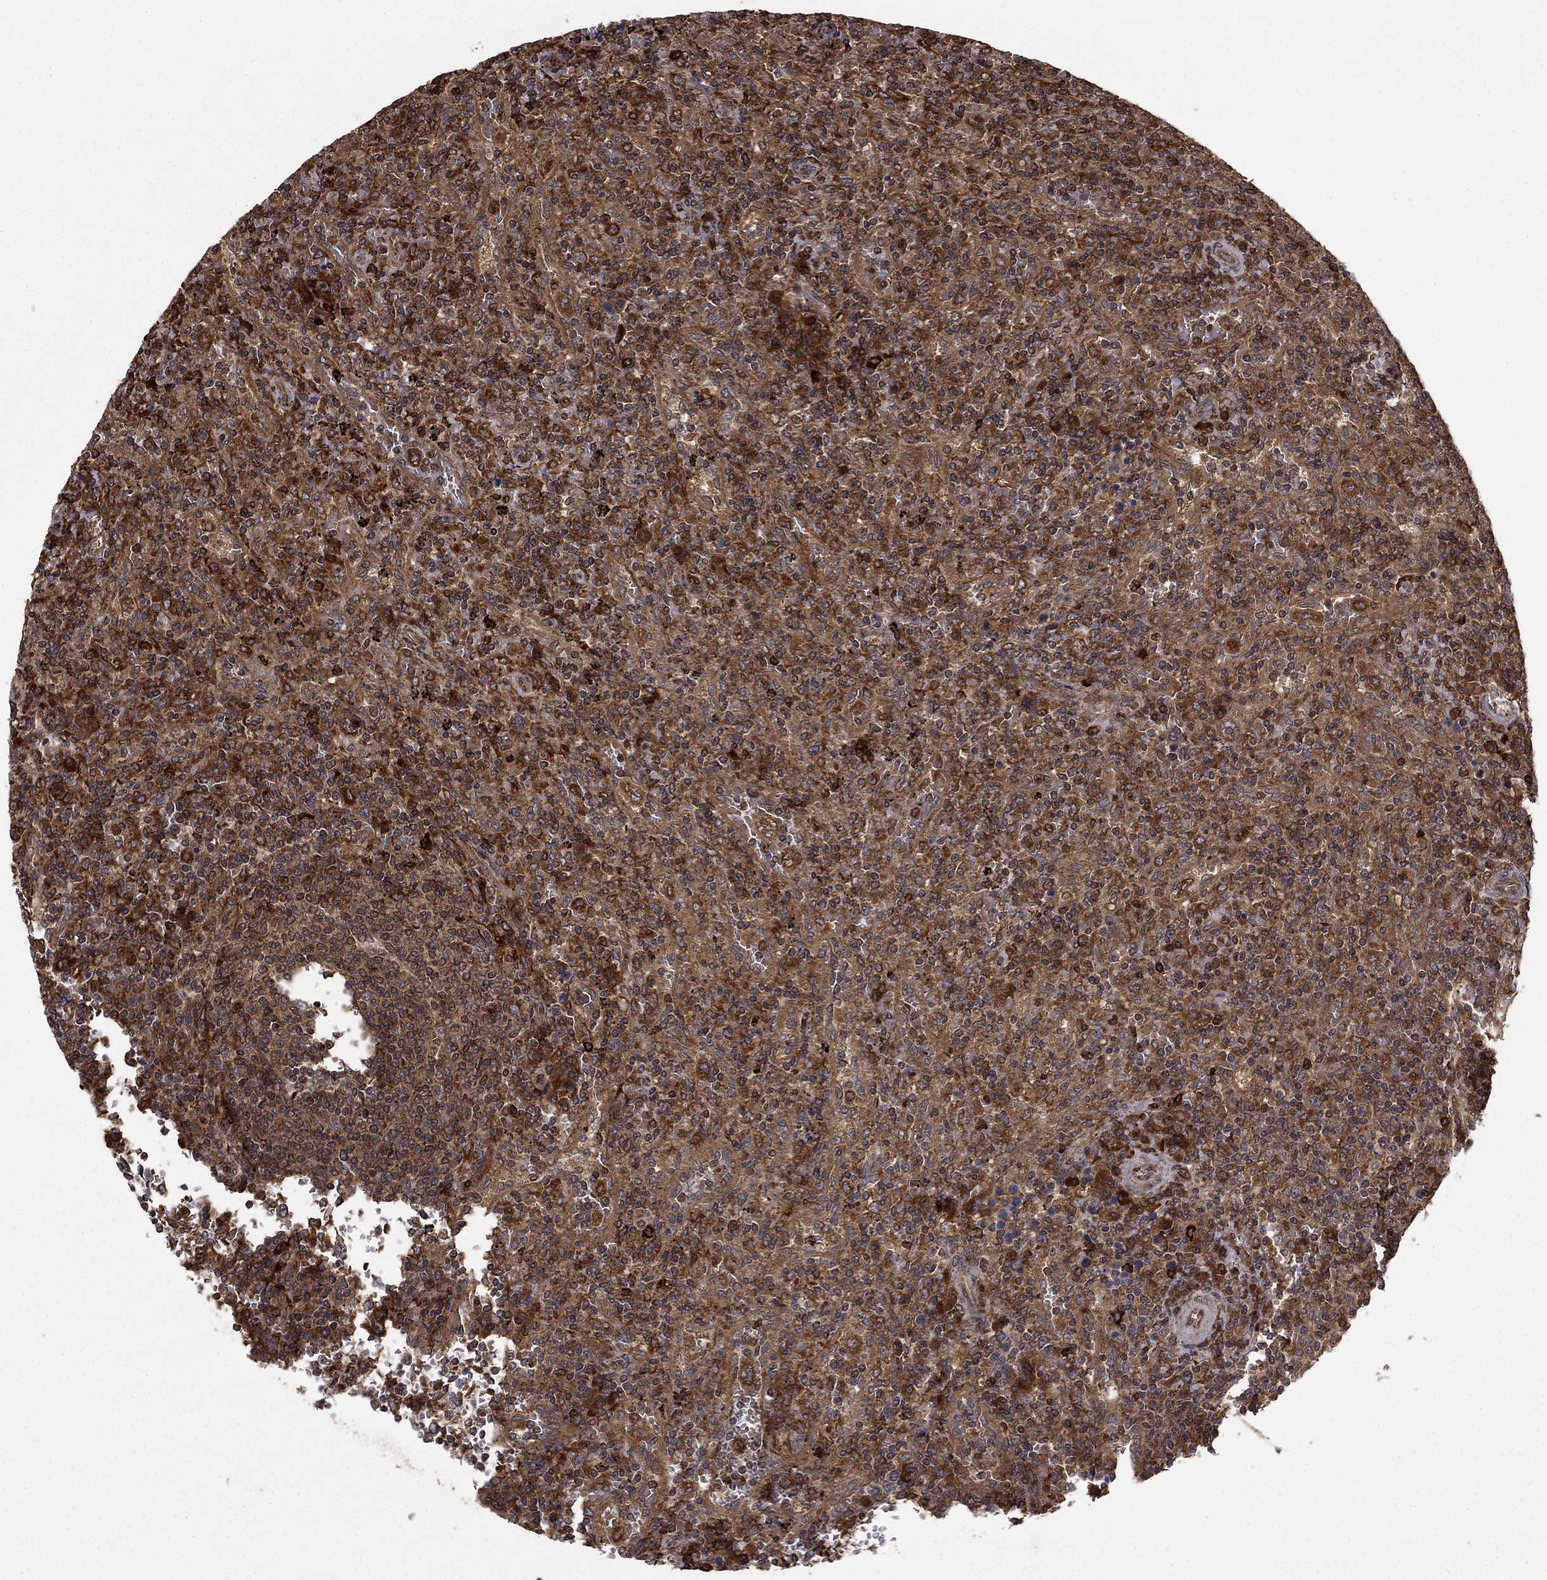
{"staining": {"intensity": "strong", "quantity": "25%-75%", "location": "cytoplasmic/membranous"}, "tissue": "lymphoma", "cell_type": "Tumor cells", "image_type": "cancer", "snomed": [{"axis": "morphology", "description": "Malignant lymphoma, non-Hodgkin's type, Low grade"}, {"axis": "topography", "description": "Spleen"}], "caption": "Malignant lymphoma, non-Hodgkin's type (low-grade) stained with DAB immunohistochemistry demonstrates high levels of strong cytoplasmic/membranous staining in approximately 25%-75% of tumor cells. The staining was performed using DAB (3,3'-diaminobenzidine), with brown indicating positive protein expression. Nuclei are stained blue with hematoxylin.", "gene": "BABAM2", "patient": {"sex": "male", "age": 62}}